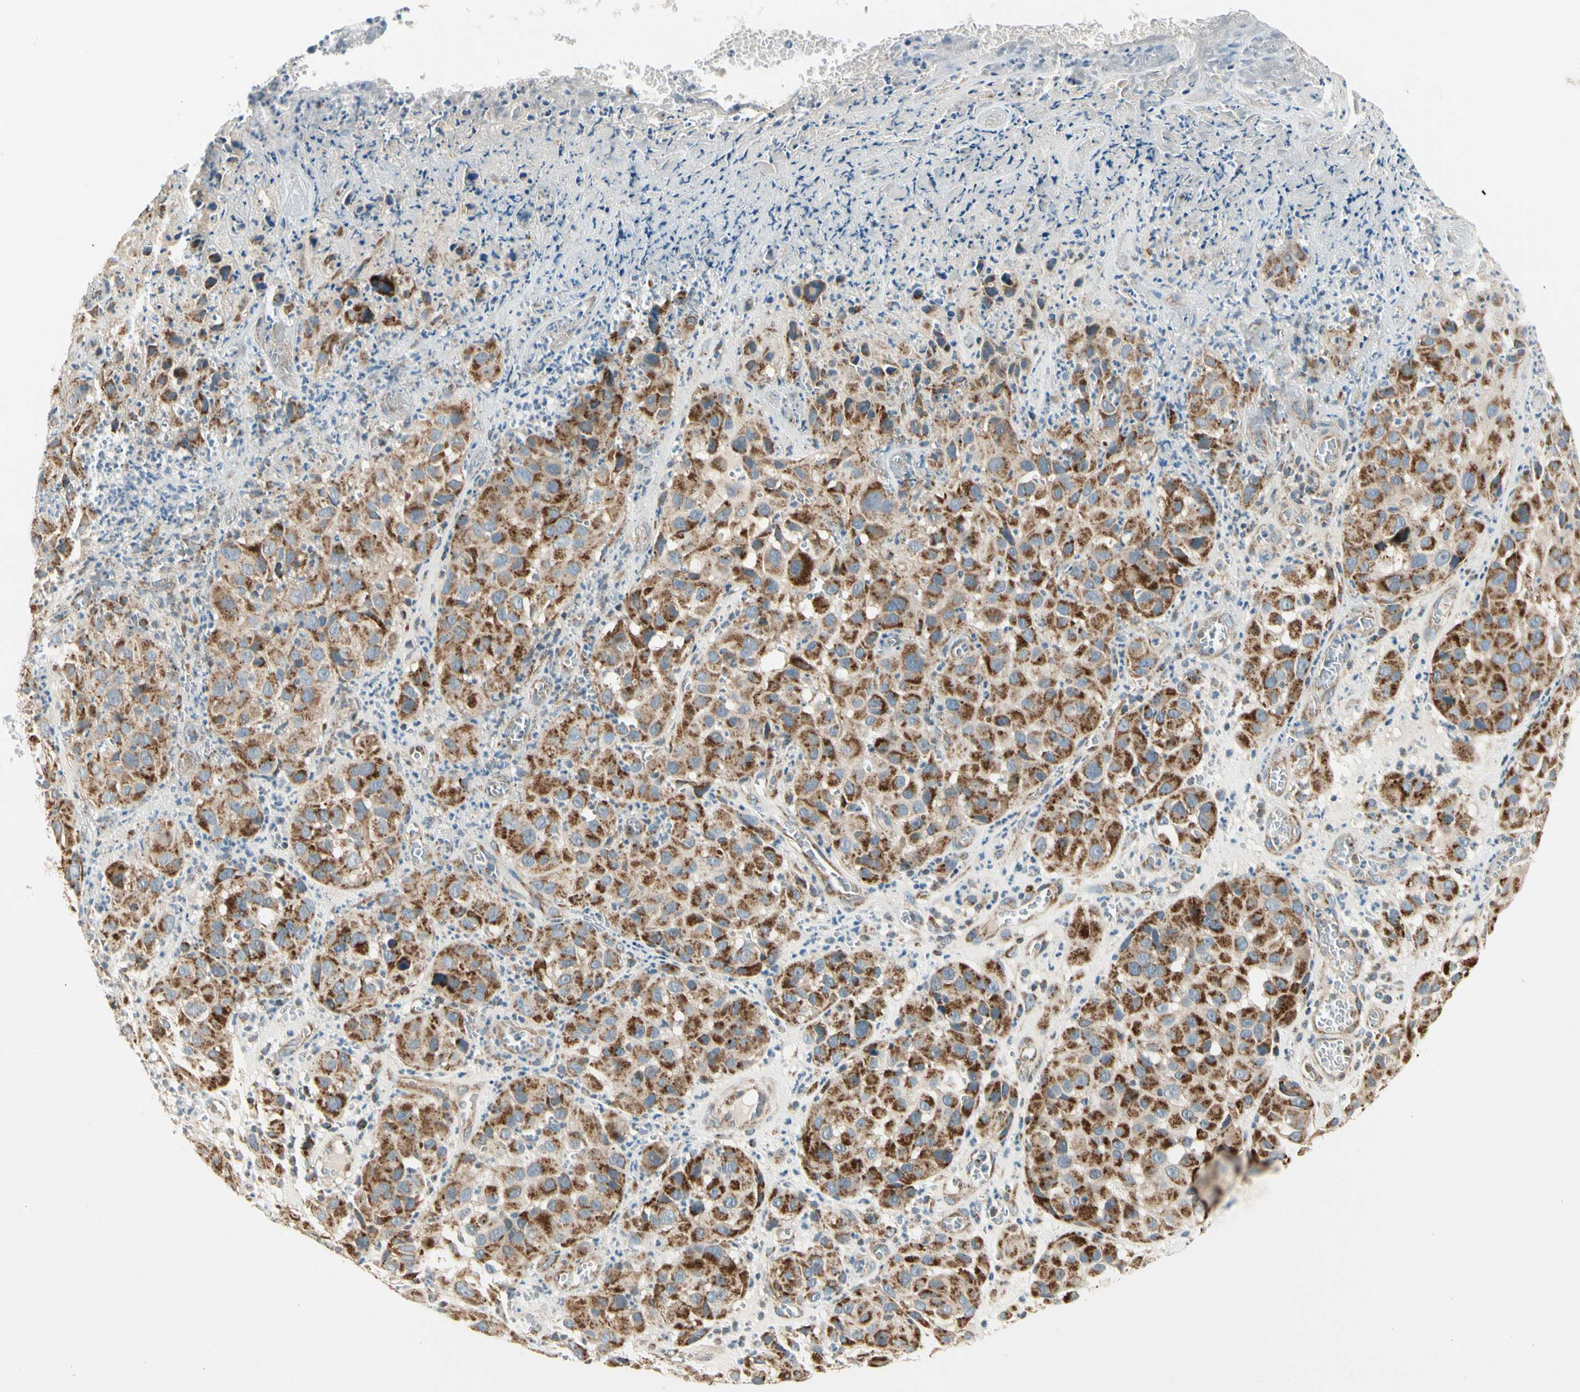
{"staining": {"intensity": "strong", "quantity": ">75%", "location": "cytoplasmic/membranous"}, "tissue": "melanoma", "cell_type": "Tumor cells", "image_type": "cancer", "snomed": [{"axis": "morphology", "description": "Malignant melanoma, NOS"}, {"axis": "topography", "description": "Skin"}], "caption": "DAB (3,3'-diaminobenzidine) immunohistochemical staining of human melanoma demonstrates strong cytoplasmic/membranous protein expression in about >75% of tumor cells. Nuclei are stained in blue.", "gene": "EPHB3", "patient": {"sex": "female", "age": 21}}